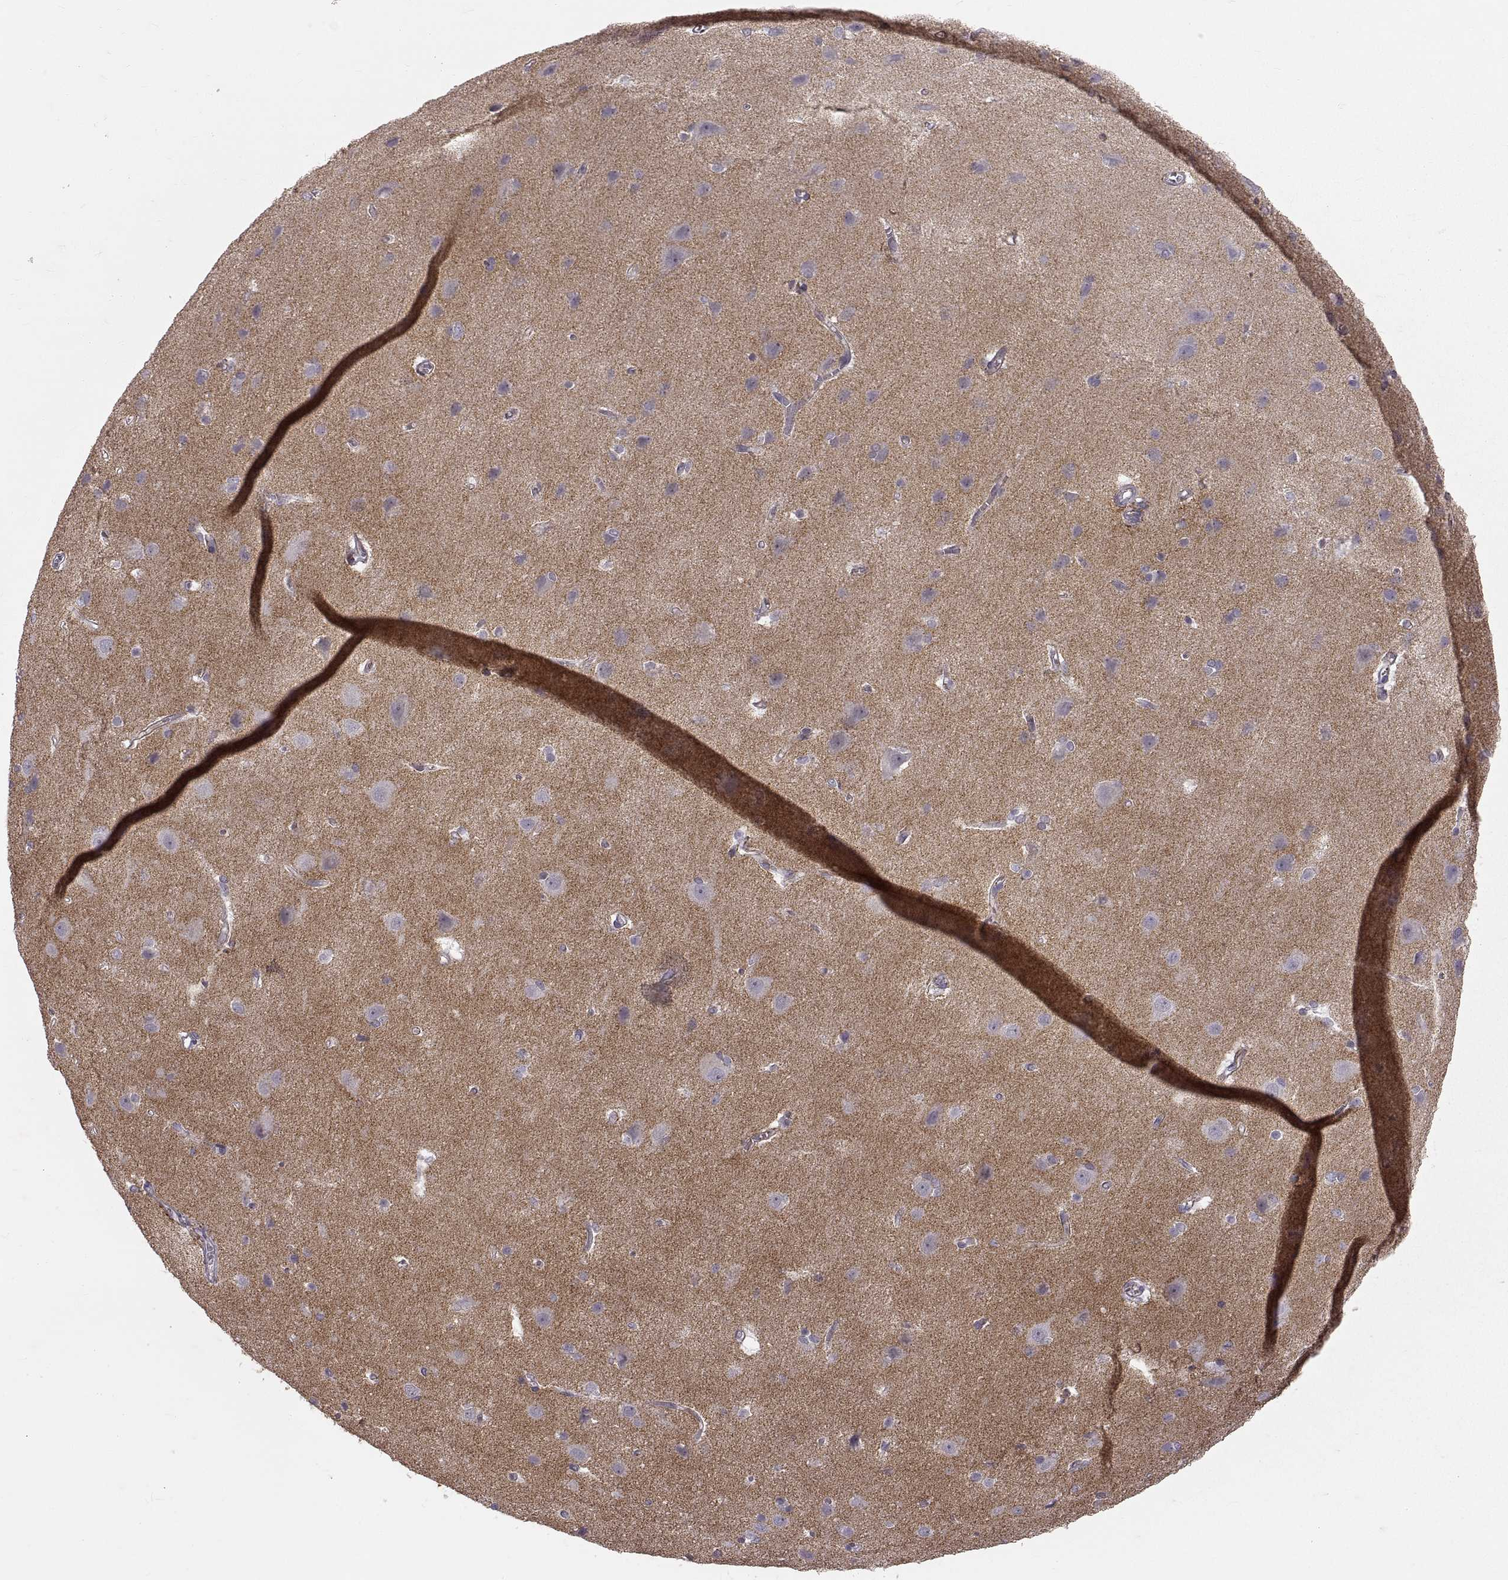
{"staining": {"intensity": "negative", "quantity": "none", "location": "none"}, "tissue": "cerebral cortex", "cell_type": "Endothelial cells", "image_type": "normal", "snomed": [{"axis": "morphology", "description": "Normal tissue, NOS"}, {"axis": "topography", "description": "Cerebral cortex"}], "caption": "A histopathology image of human cerebral cortex is negative for staining in endothelial cells. The staining was performed using DAB to visualize the protein expression in brown, while the nuclei were stained in blue with hematoxylin (Magnification: 20x).", "gene": "CDH2", "patient": {"sex": "male", "age": 37}}